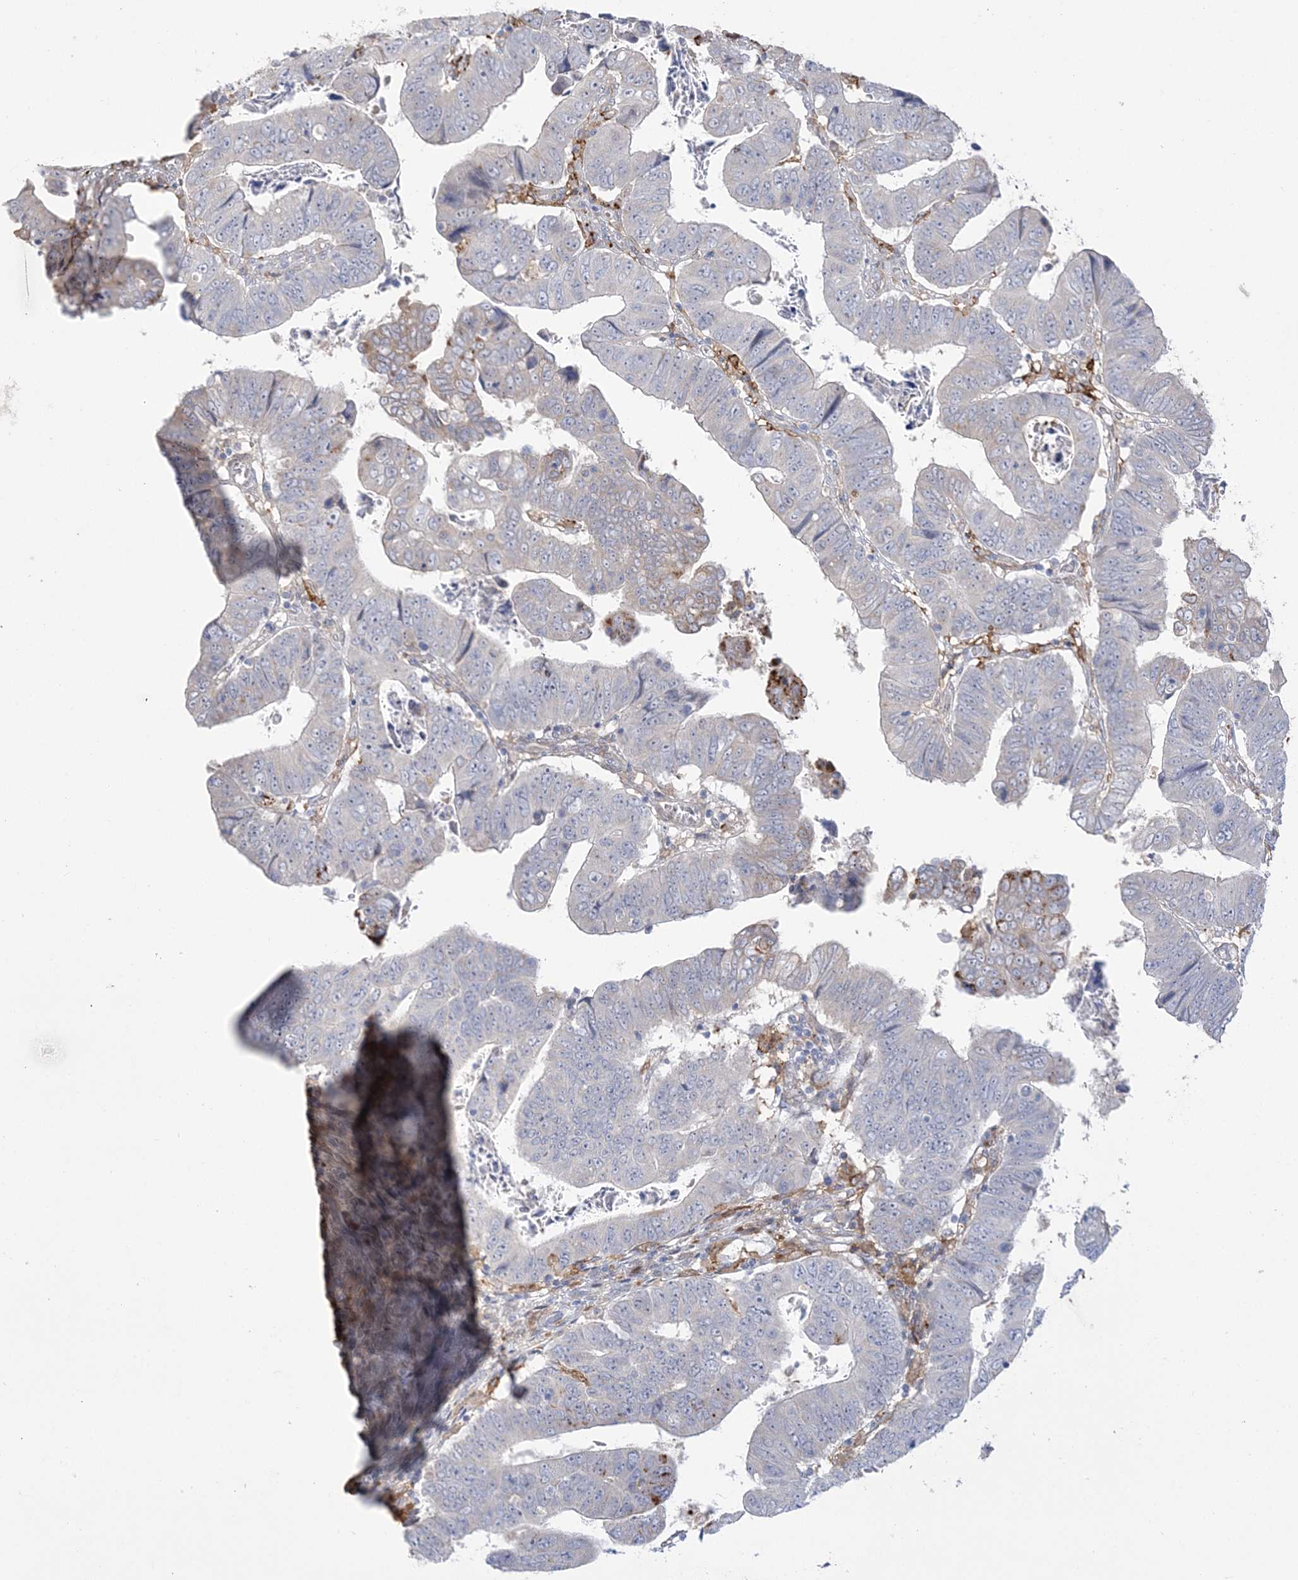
{"staining": {"intensity": "strong", "quantity": "<25%", "location": "cytoplasmic/membranous"}, "tissue": "colorectal cancer", "cell_type": "Tumor cells", "image_type": "cancer", "snomed": [{"axis": "morphology", "description": "Normal tissue, NOS"}, {"axis": "morphology", "description": "Adenocarcinoma, NOS"}, {"axis": "topography", "description": "Rectum"}], "caption": "A brown stain labels strong cytoplasmic/membranous expression of a protein in human colorectal adenocarcinoma tumor cells.", "gene": "HAAO", "patient": {"sex": "female", "age": 65}}